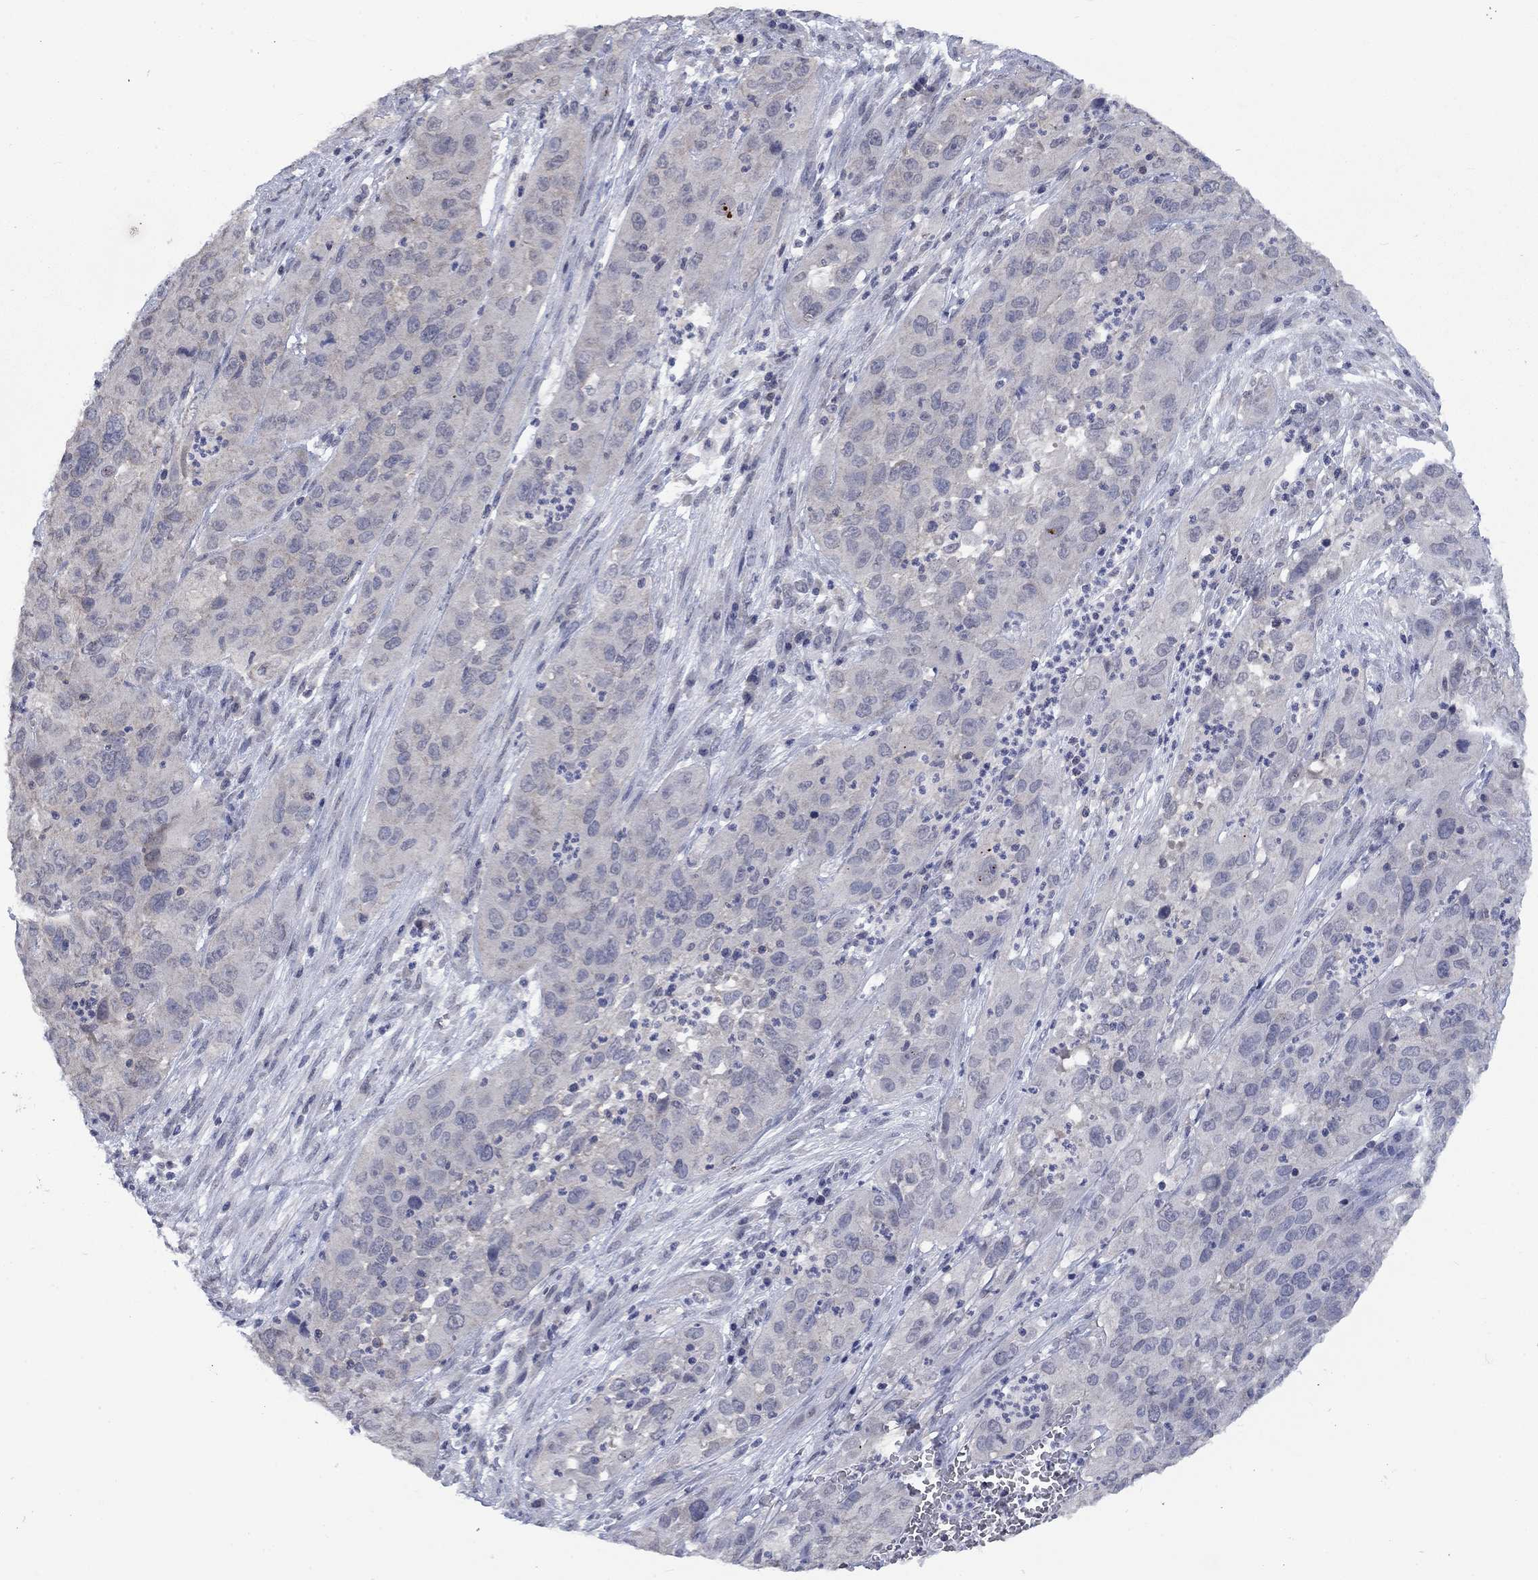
{"staining": {"intensity": "negative", "quantity": "none", "location": "none"}, "tissue": "cervical cancer", "cell_type": "Tumor cells", "image_type": "cancer", "snomed": [{"axis": "morphology", "description": "Squamous cell carcinoma, NOS"}, {"axis": "topography", "description": "Cervix"}], "caption": "Cervical cancer (squamous cell carcinoma) was stained to show a protein in brown. There is no significant expression in tumor cells. (DAB IHC visualized using brightfield microscopy, high magnification).", "gene": "SPATA33", "patient": {"sex": "female", "age": 32}}